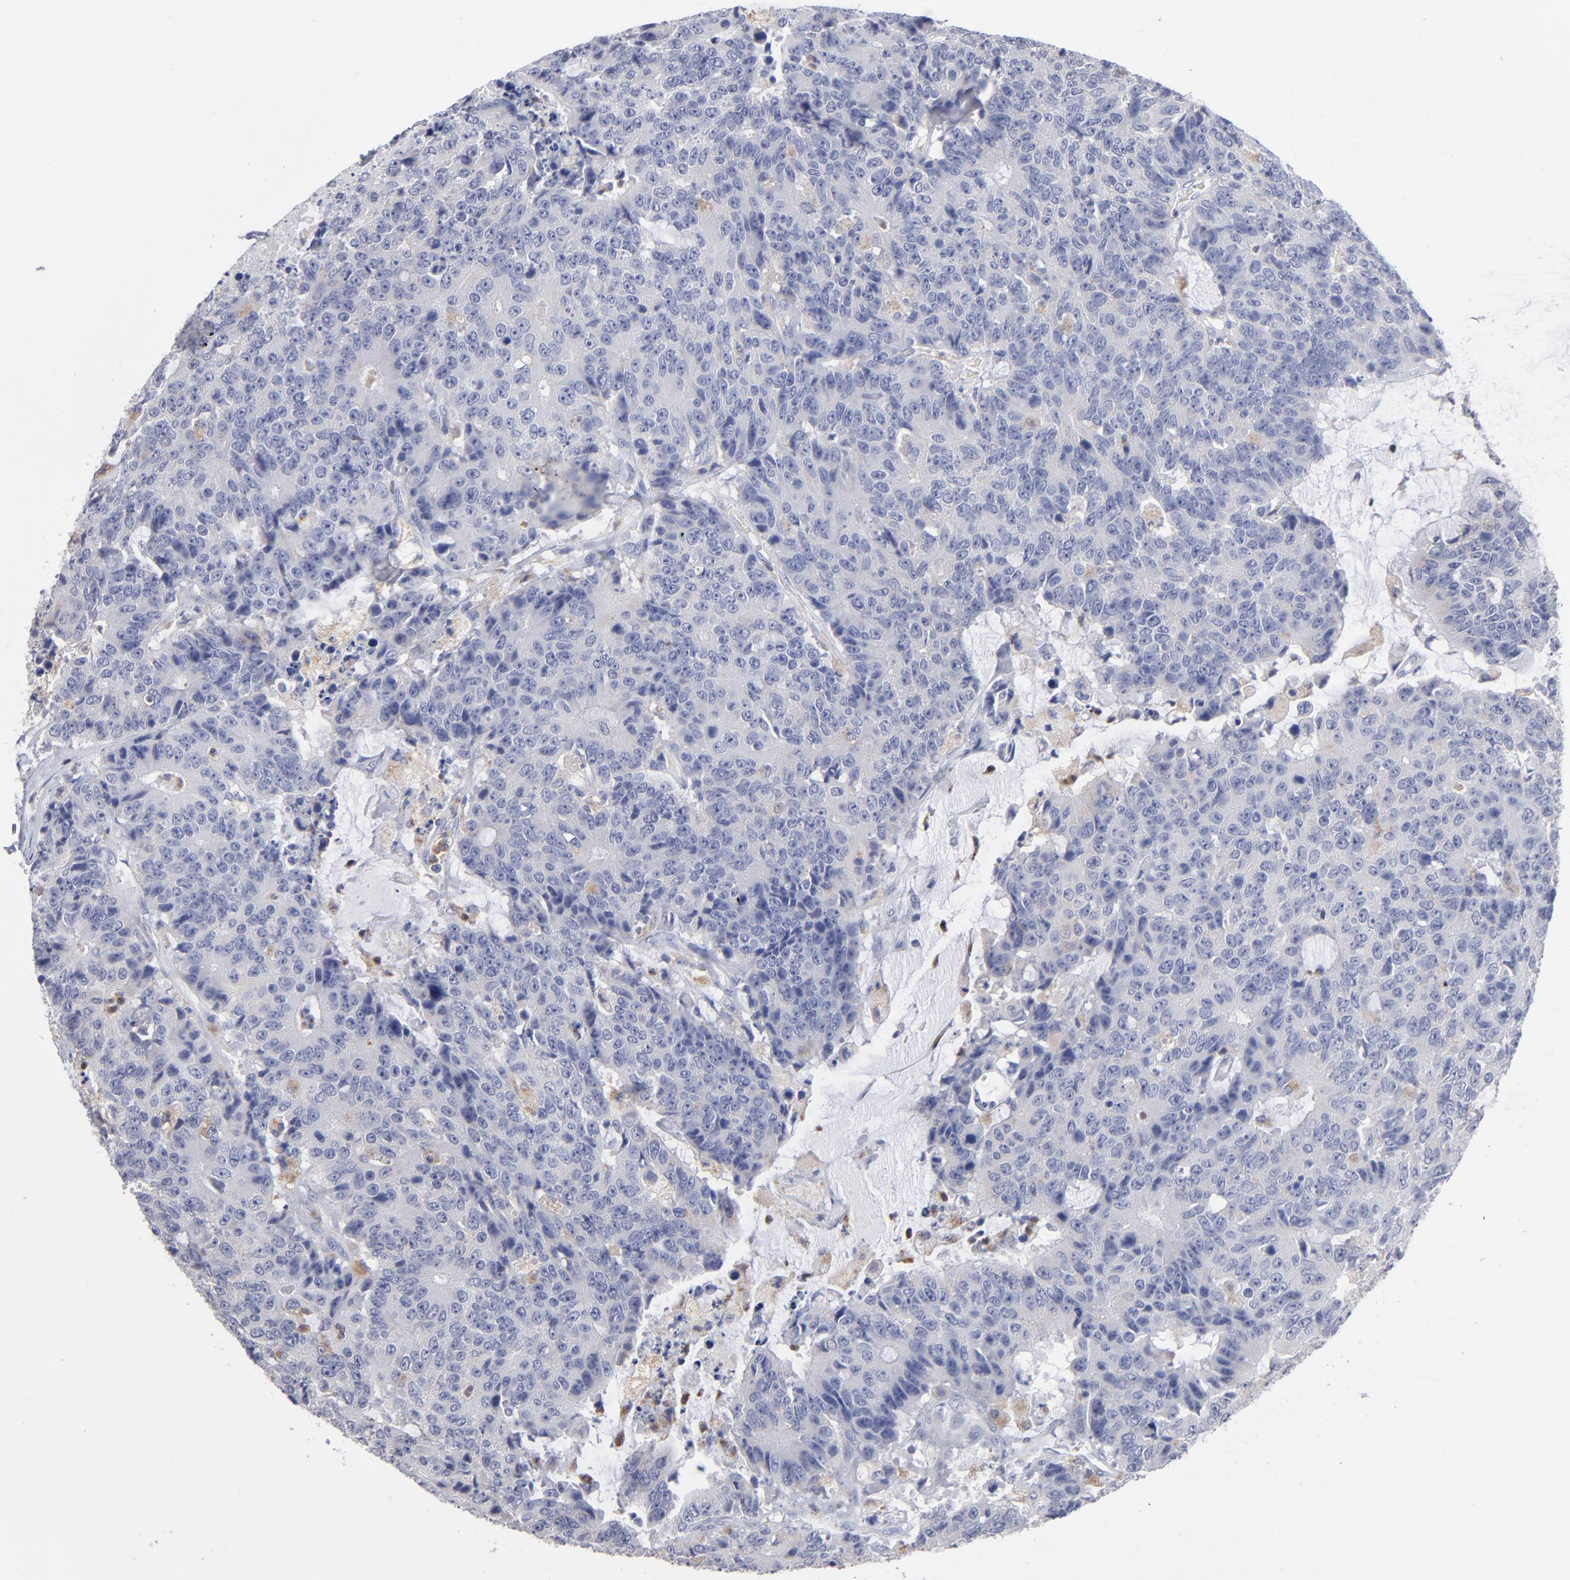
{"staining": {"intensity": "negative", "quantity": "none", "location": "none"}, "tissue": "colorectal cancer", "cell_type": "Tumor cells", "image_type": "cancer", "snomed": [{"axis": "morphology", "description": "Adenocarcinoma, NOS"}, {"axis": "topography", "description": "Colon"}], "caption": "This photomicrograph is of colorectal cancer stained with immunohistochemistry (IHC) to label a protein in brown with the nuclei are counter-stained blue. There is no expression in tumor cells.", "gene": "RRAGB", "patient": {"sex": "female", "age": 86}}